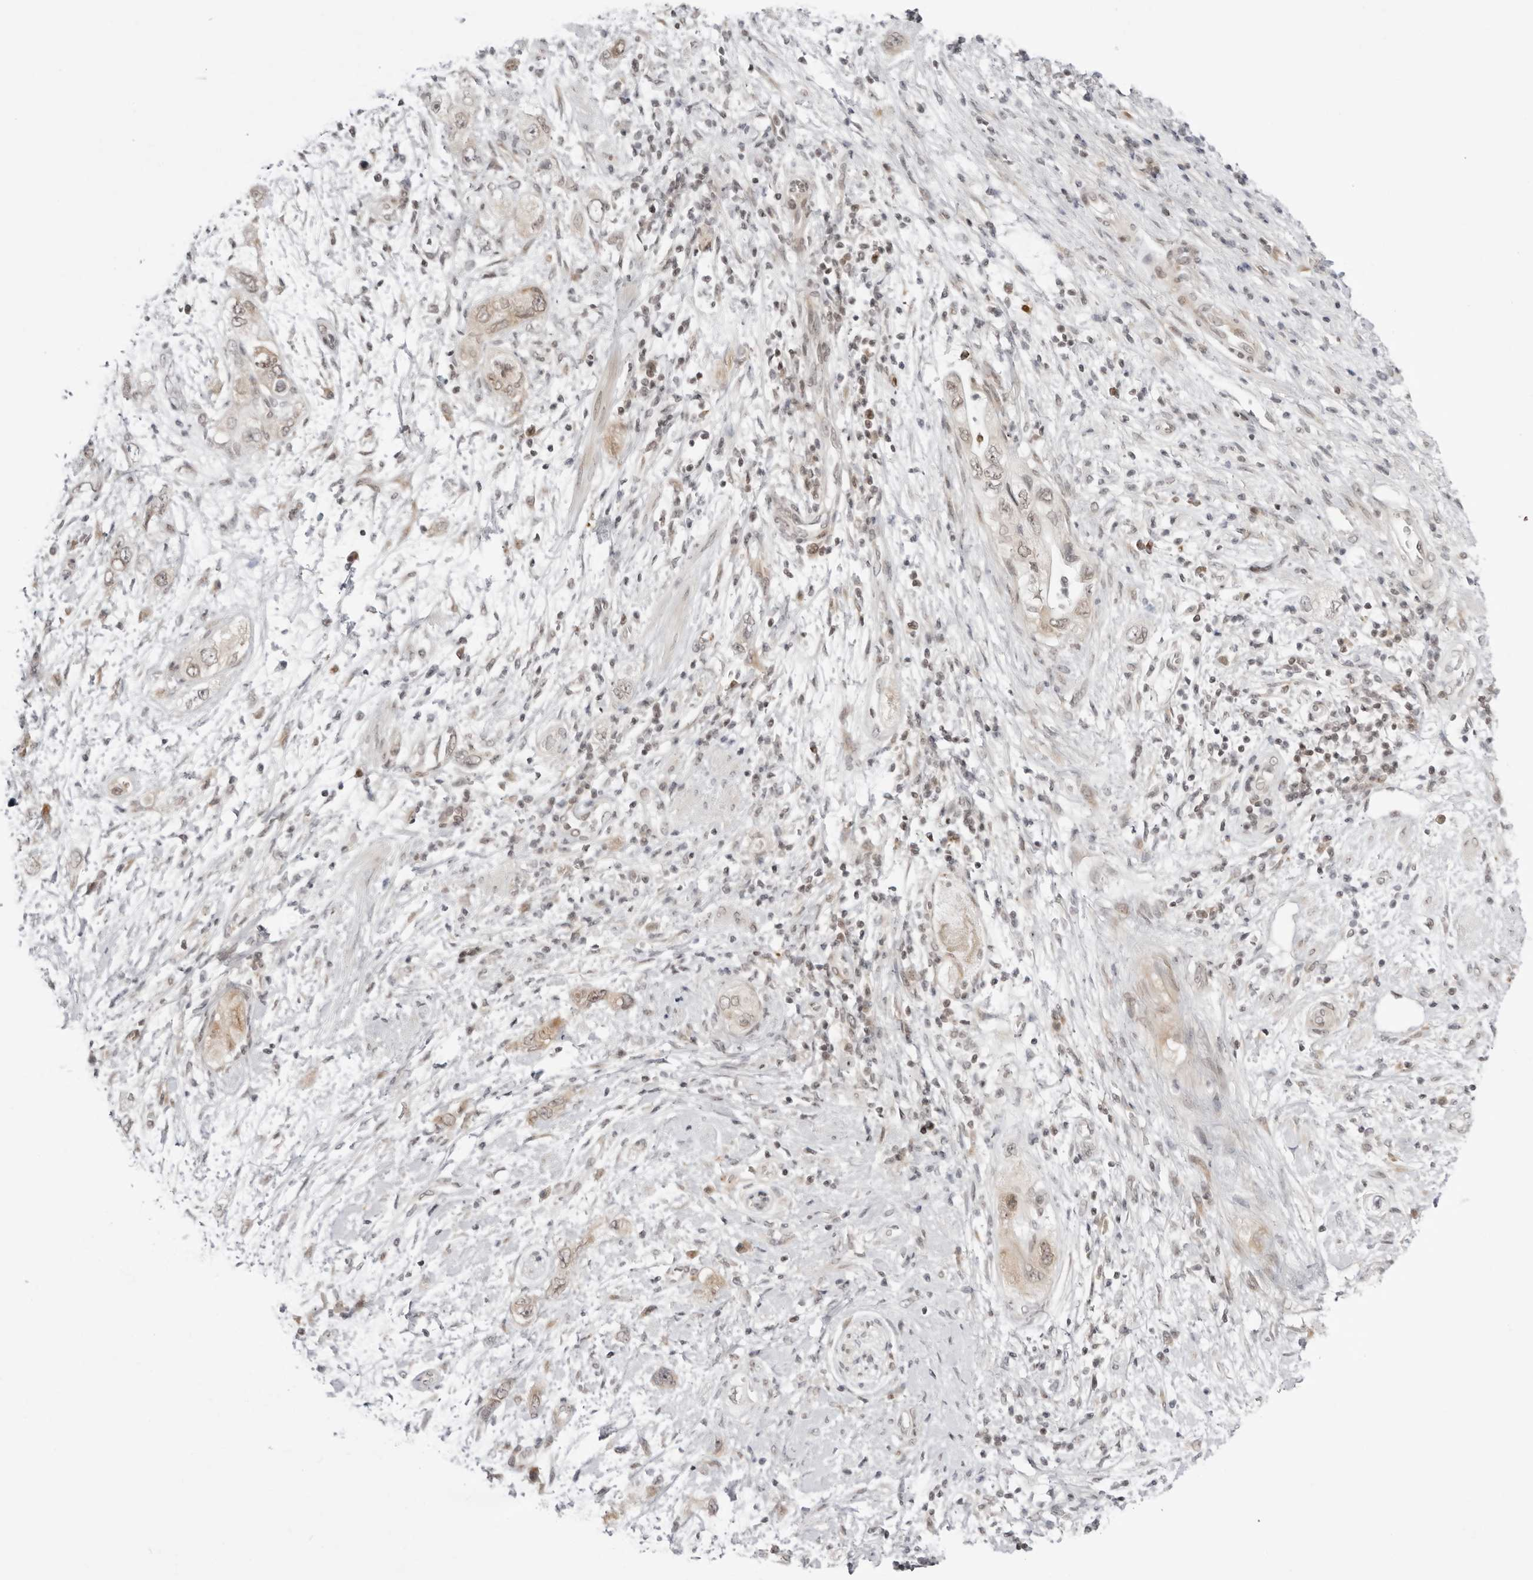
{"staining": {"intensity": "weak", "quantity": "25%-75%", "location": "cytoplasmic/membranous"}, "tissue": "pancreatic cancer", "cell_type": "Tumor cells", "image_type": "cancer", "snomed": [{"axis": "morphology", "description": "Adenocarcinoma, NOS"}, {"axis": "topography", "description": "Pancreas"}], "caption": "A brown stain shows weak cytoplasmic/membranous positivity of a protein in human adenocarcinoma (pancreatic) tumor cells. Nuclei are stained in blue.", "gene": "PPP2R5C", "patient": {"sex": "female", "age": 73}}